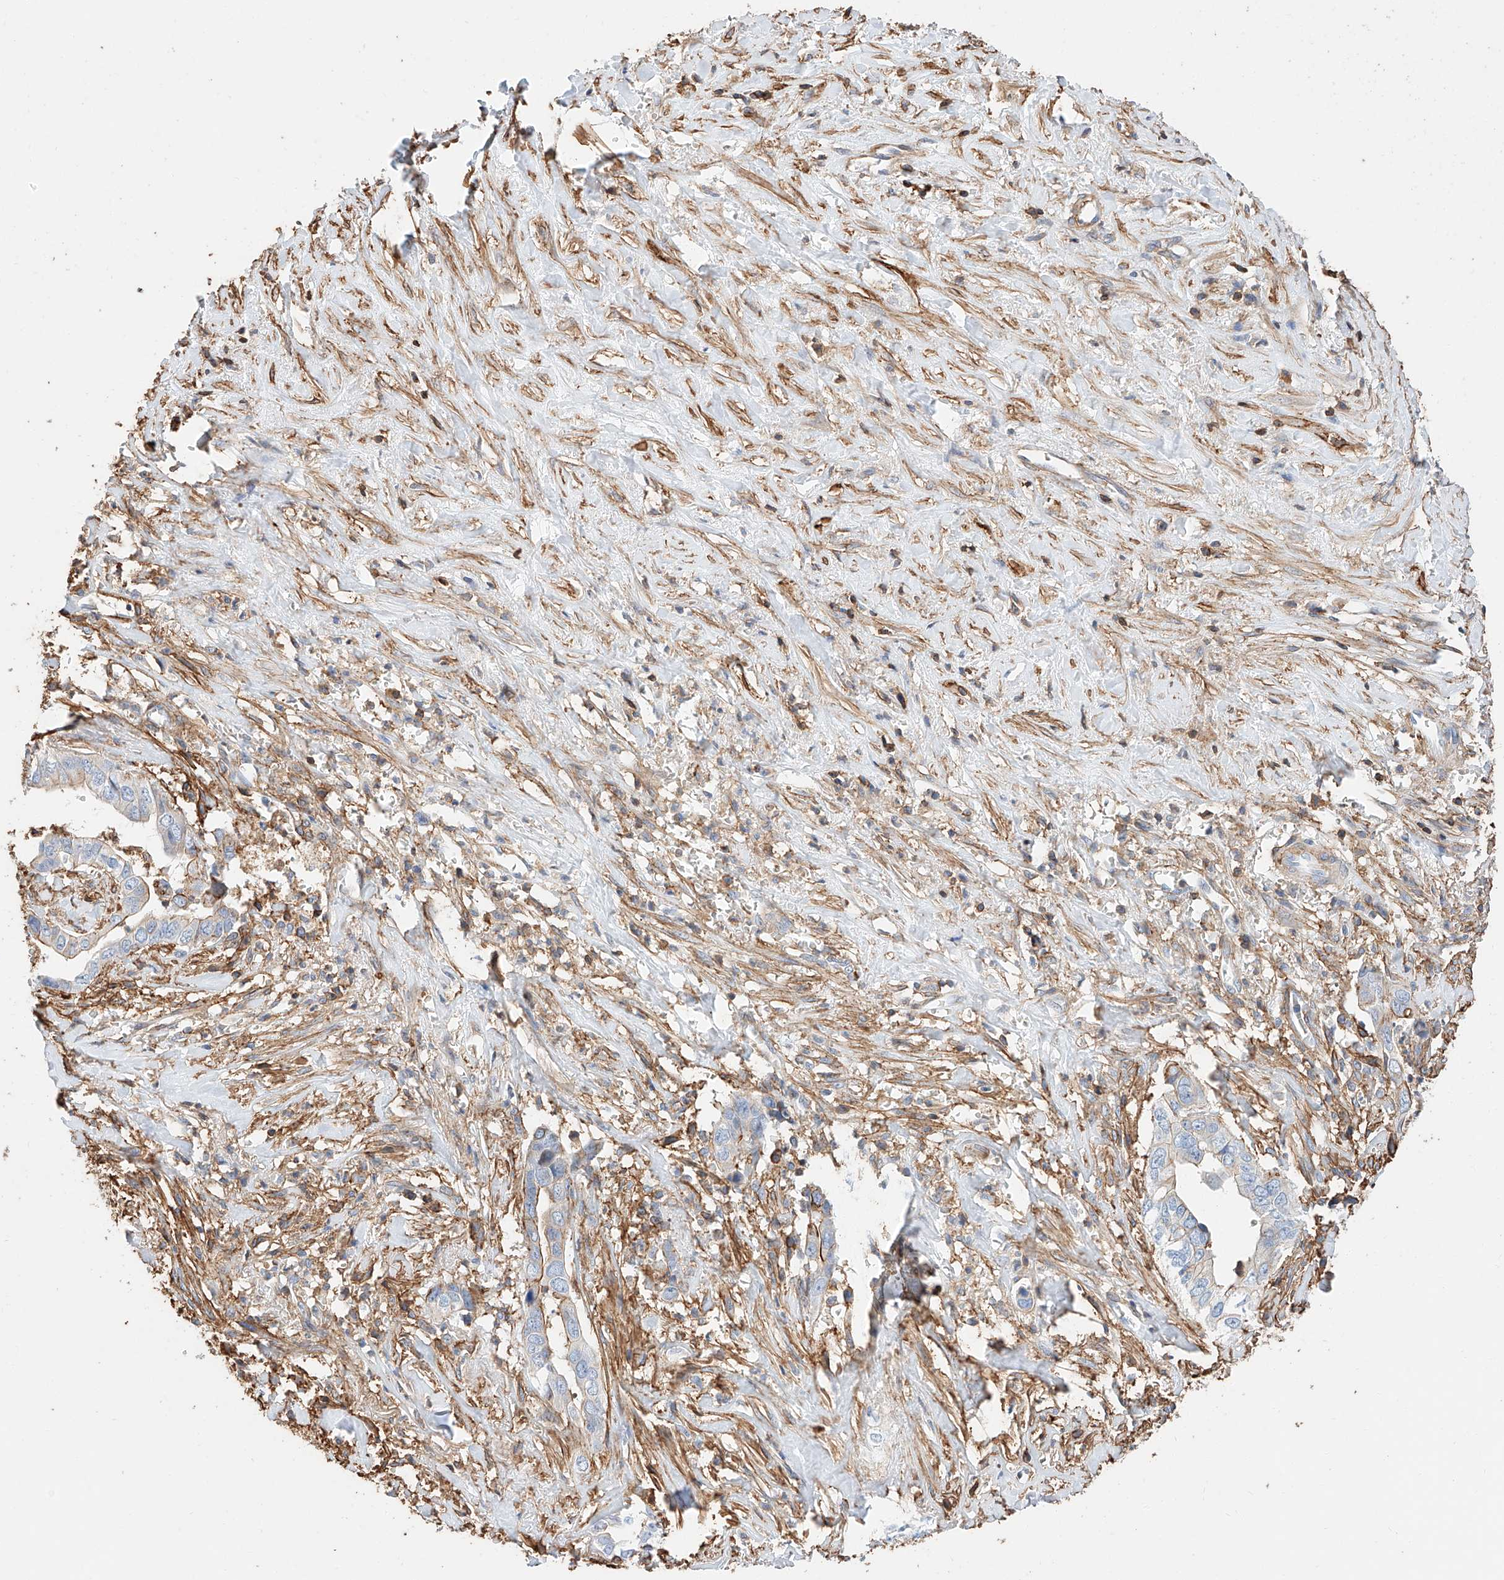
{"staining": {"intensity": "moderate", "quantity": "<25%", "location": "cytoplasmic/membranous"}, "tissue": "liver cancer", "cell_type": "Tumor cells", "image_type": "cancer", "snomed": [{"axis": "morphology", "description": "Cholangiocarcinoma"}, {"axis": "topography", "description": "Liver"}], "caption": "Immunohistochemistry (IHC) (DAB (3,3'-diaminobenzidine)) staining of cholangiocarcinoma (liver) exhibits moderate cytoplasmic/membranous protein positivity in approximately <25% of tumor cells.", "gene": "WFS1", "patient": {"sex": "female", "age": 79}}